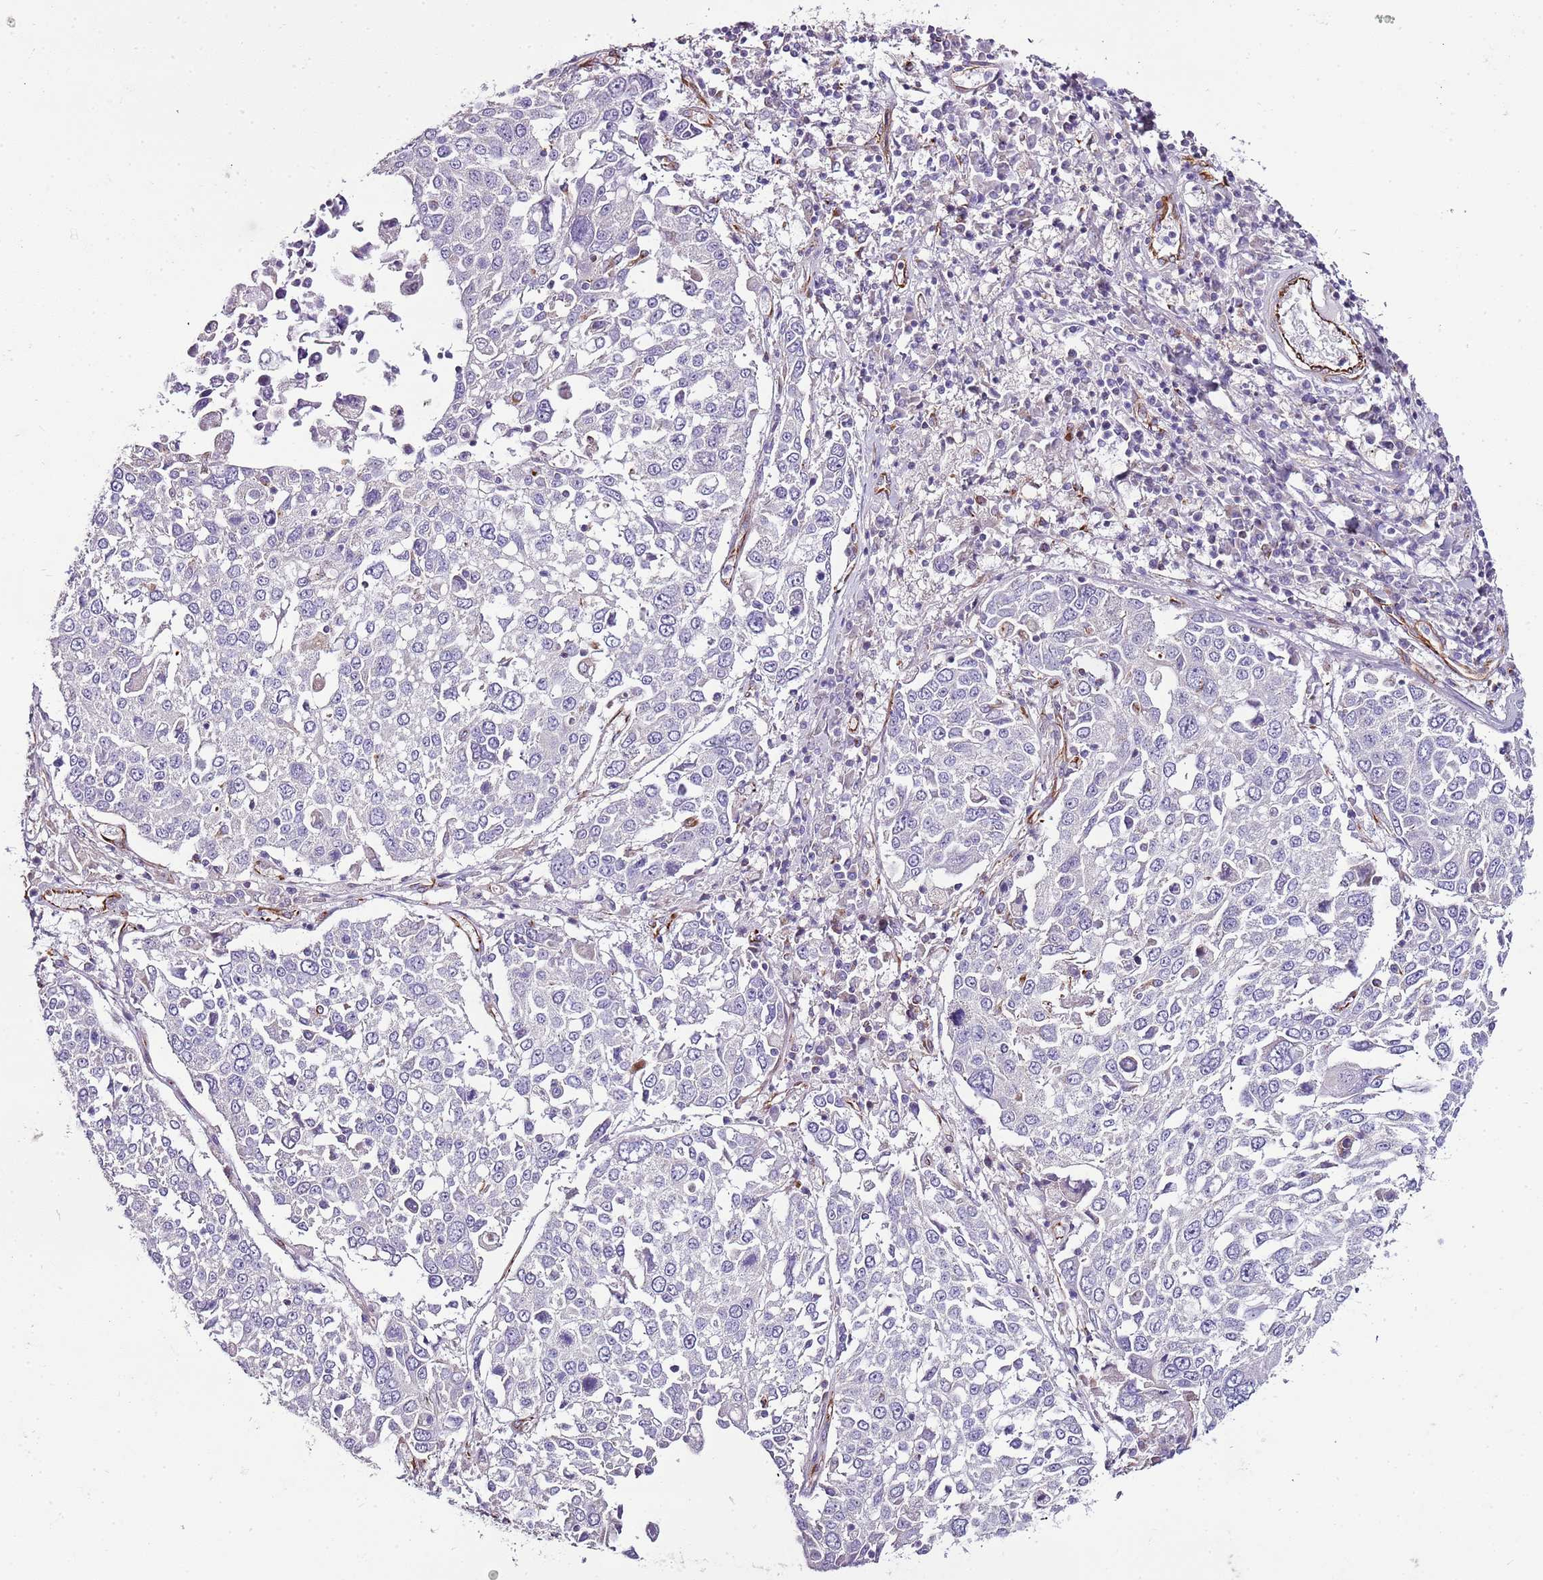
{"staining": {"intensity": "negative", "quantity": "none", "location": "none"}, "tissue": "lung cancer", "cell_type": "Tumor cells", "image_type": "cancer", "snomed": [{"axis": "morphology", "description": "Squamous cell carcinoma, NOS"}, {"axis": "topography", "description": "Lung"}], "caption": "An image of human lung cancer (squamous cell carcinoma) is negative for staining in tumor cells.", "gene": "ZNF786", "patient": {"sex": "male", "age": 65}}